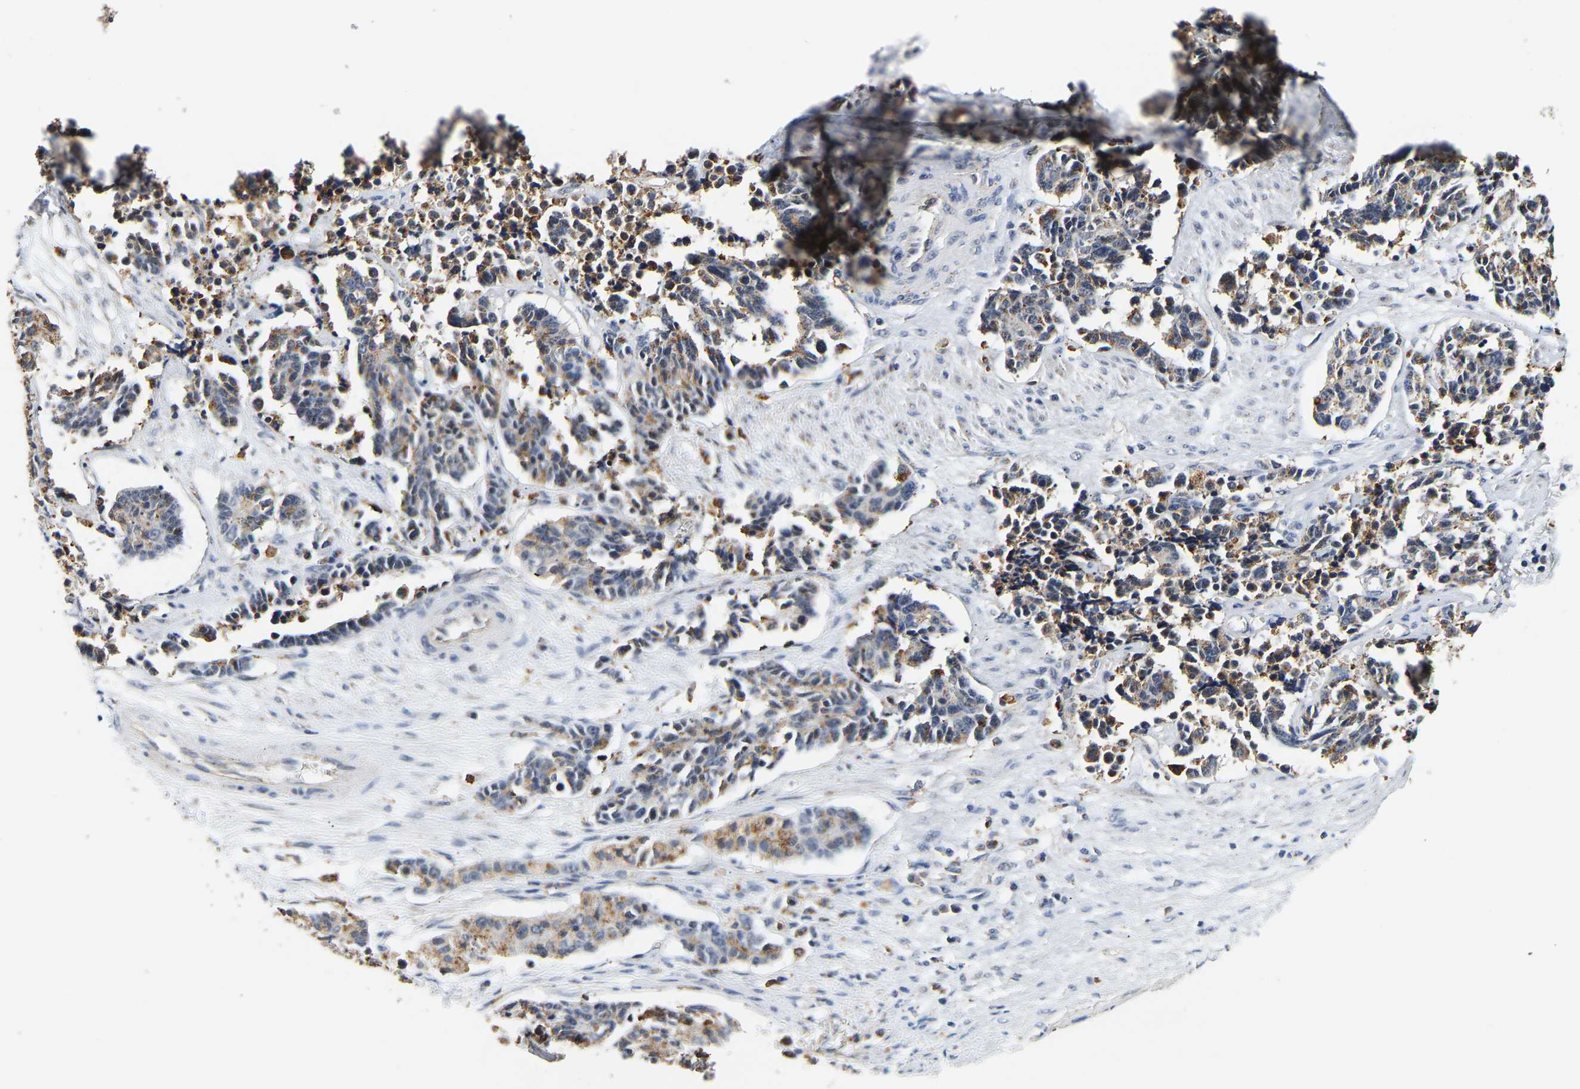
{"staining": {"intensity": "moderate", "quantity": "25%-75%", "location": "cytoplasmic/membranous"}, "tissue": "cervical cancer", "cell_type": "Tumor cells", "image_type": "cancer", "snomed": [{"axis": "morphology", "description": "Squamous cell carcinoma, NOS"}, {"axis": "topography", "description": "Cervix"}], "caption": "The image demonstrates staining of cervical cancer (squamous cell carcinoma), revealing moderate cytoplasmic/membranous protein positivity (brown color) within tumor cells.", "gene": "SMU1", "patient": {"sex": "female", "age": 35}}